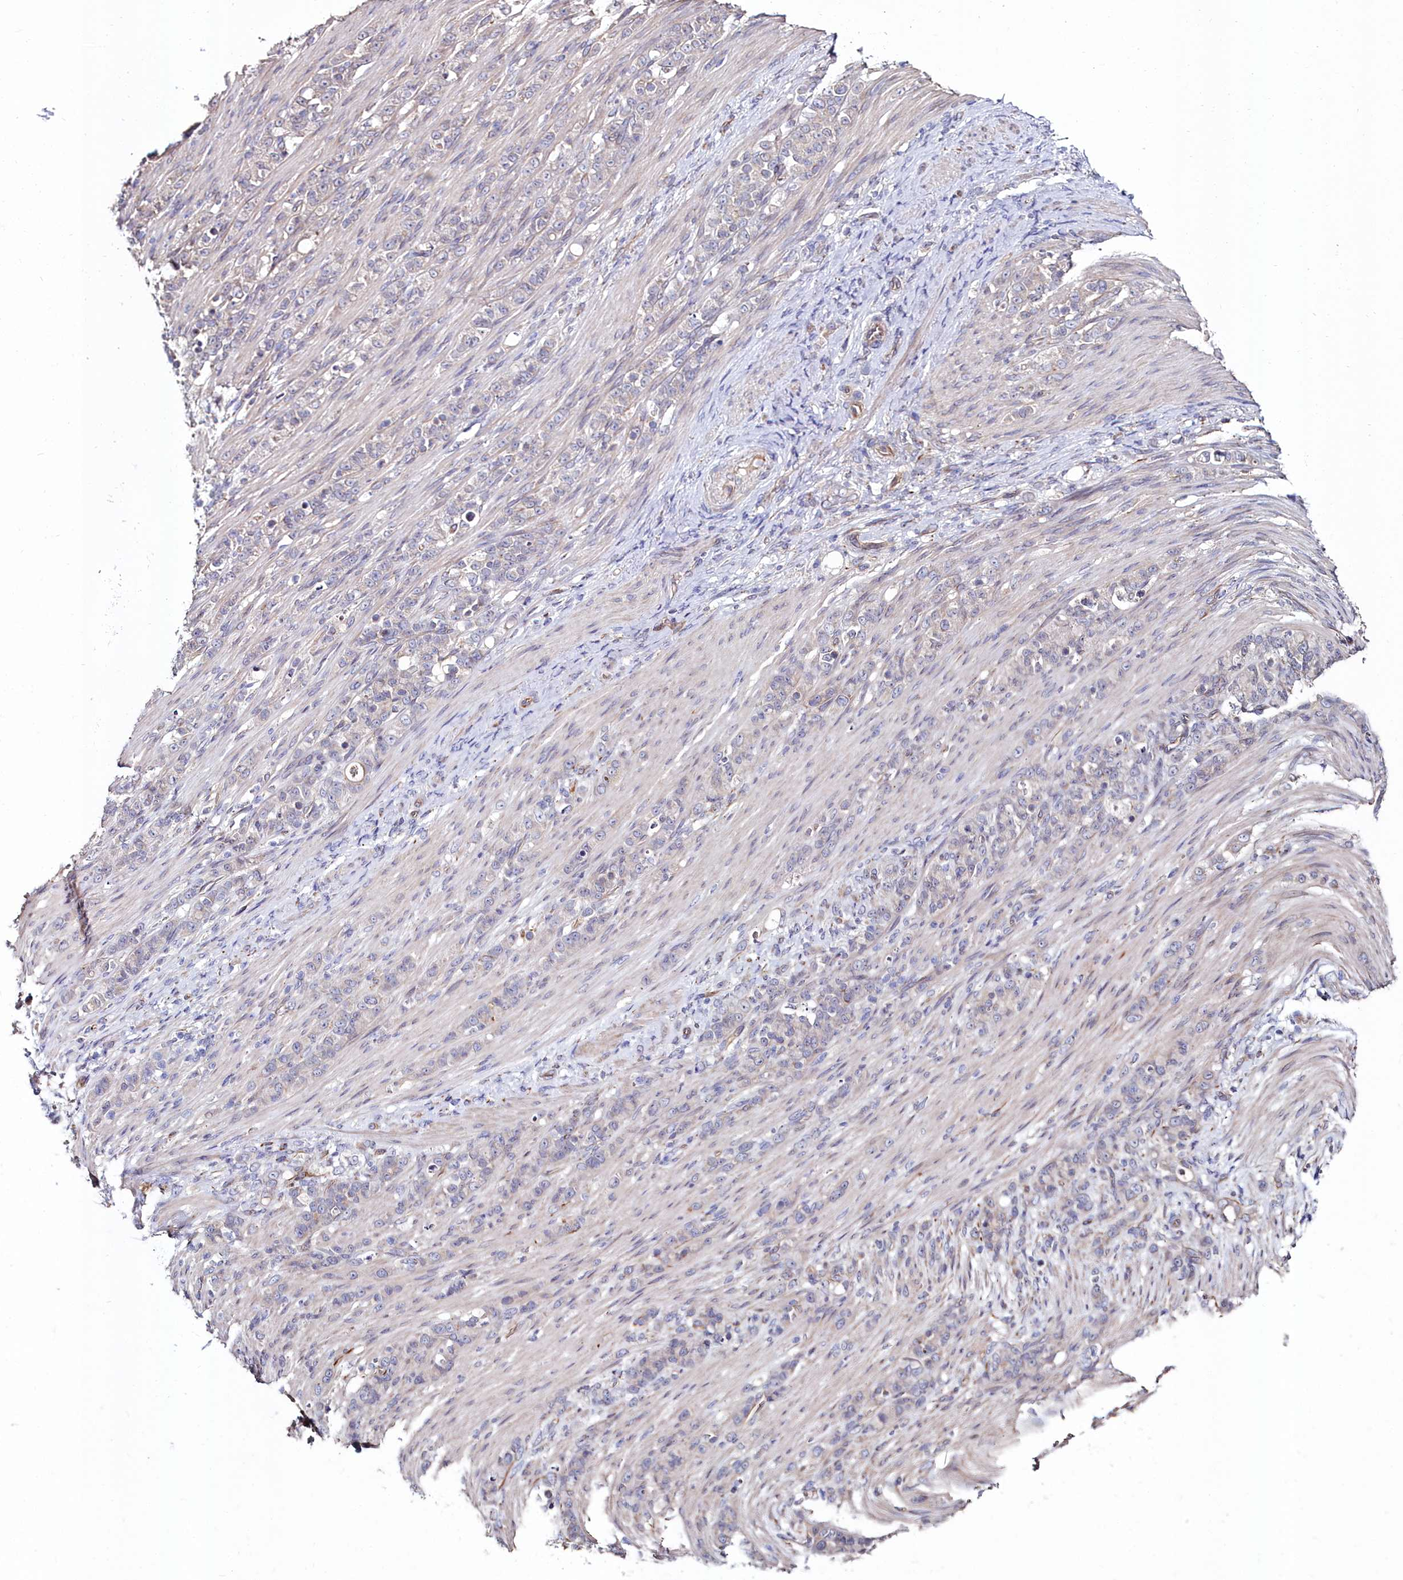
{"staining": {"intensity": "negative", "quantity": "none", "location": "none"}, "tissue": "stomach cancer", "cell_type": "Tumor cells", "image_type": "cancer", "snomed": [{"axis": "morphology", "description": "Adenocarcinoma, NOS"}, {"axis": "topography", "description": "Stomach"}], "caption": "Photomicrograph shows no significant protein expression in tumor cells of stomach cancer.", "gene": "C4orf19", "patient": {"sex": "female", "age": 79}}